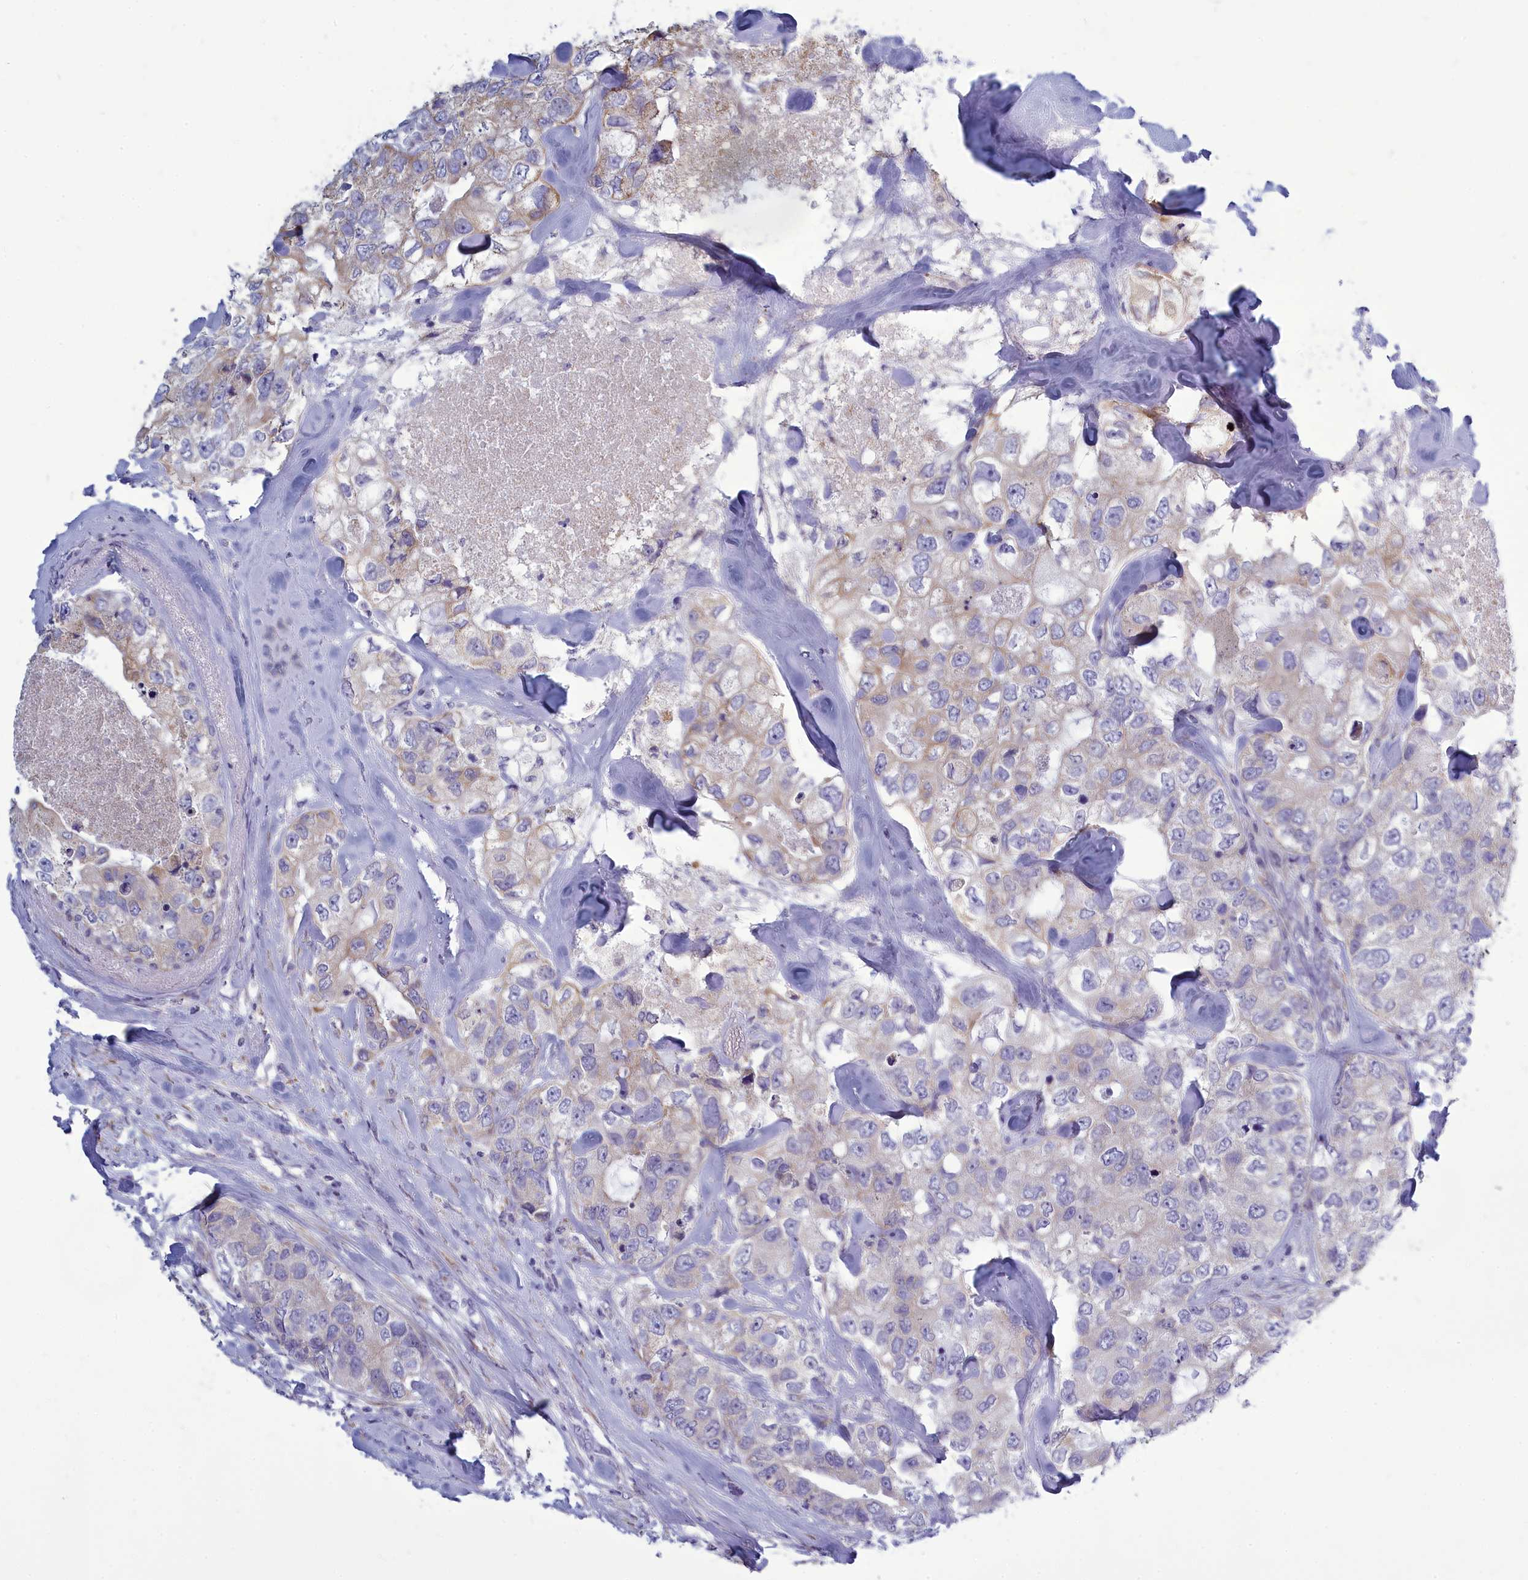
{"staining": {"intensity": "weak", "quantity": "25%-75%", "location": "cytoplasmic/membranous"}, "tissue": "breast cancer", "cell_type": "Tumor cells", "image_type": "cancer", "snomed": [{"axis": "morphology", "description": "Duct carcinoma"}, {"axis": "topography", "description": "Breast"}], "caption": "An image of human breast intraductal carcinoma stained for a protein reveals weak cytoplasmic/membranous brown staining in tumor cells.", "gene": "CENATAC", "patient": {"sex": "female", "age": 62}}